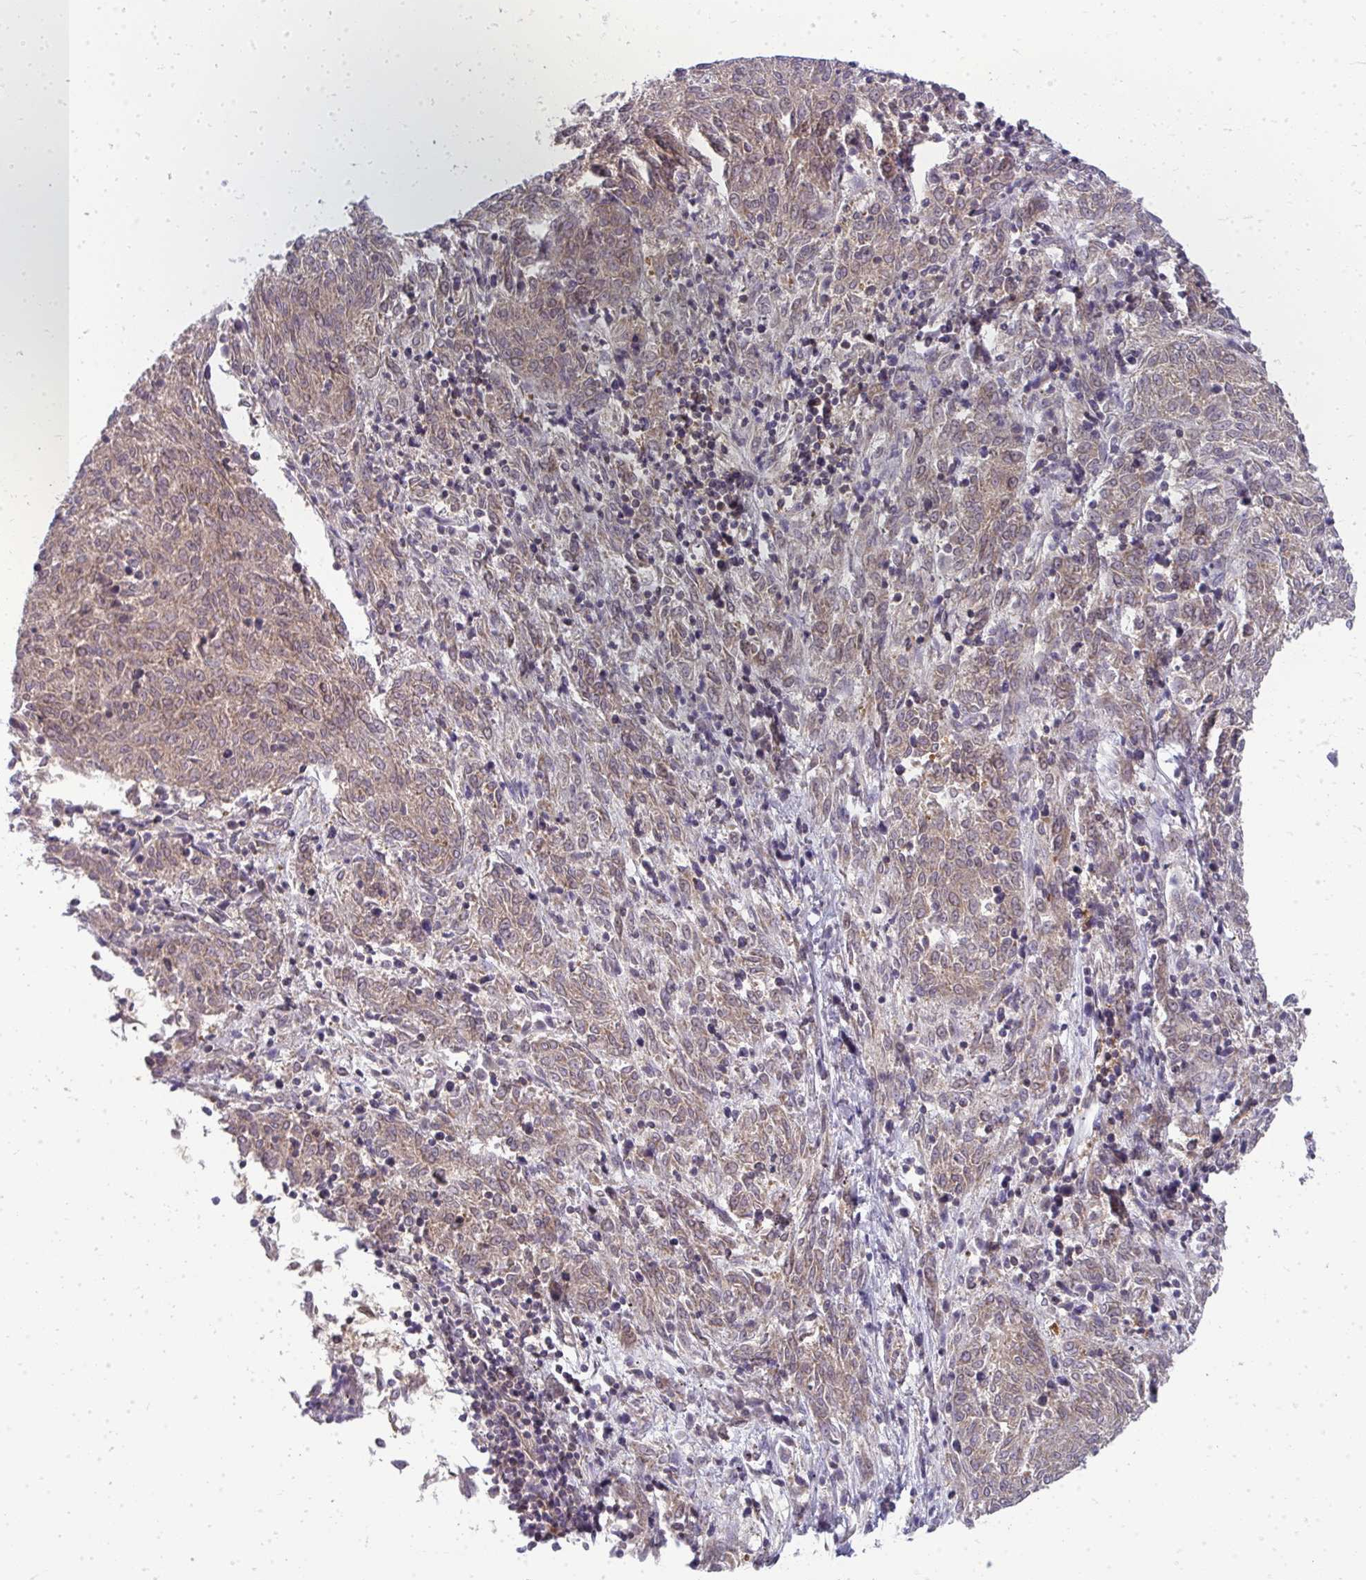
{"staining": {"intensity": "weak", "quantity": "25%-75%", "location": "cytoplasmic/membranous"}, "tissue": "melanoma", "cell_type": "Tumor cells", "image_type": "cancer", "snomed": [{"axis": "morphology", "description": "Malignant melanoma, NOS"}, {"axis": "topography", "description": "Skin"}], "caption": "Human melanoma stained with a brown dye demonstrates weak cytoplasmic/membranous positive positivity in about 25%-75% of tumor cells.", "gene": "HDHD2", "patient": {"sex": "female", "age": 72}}